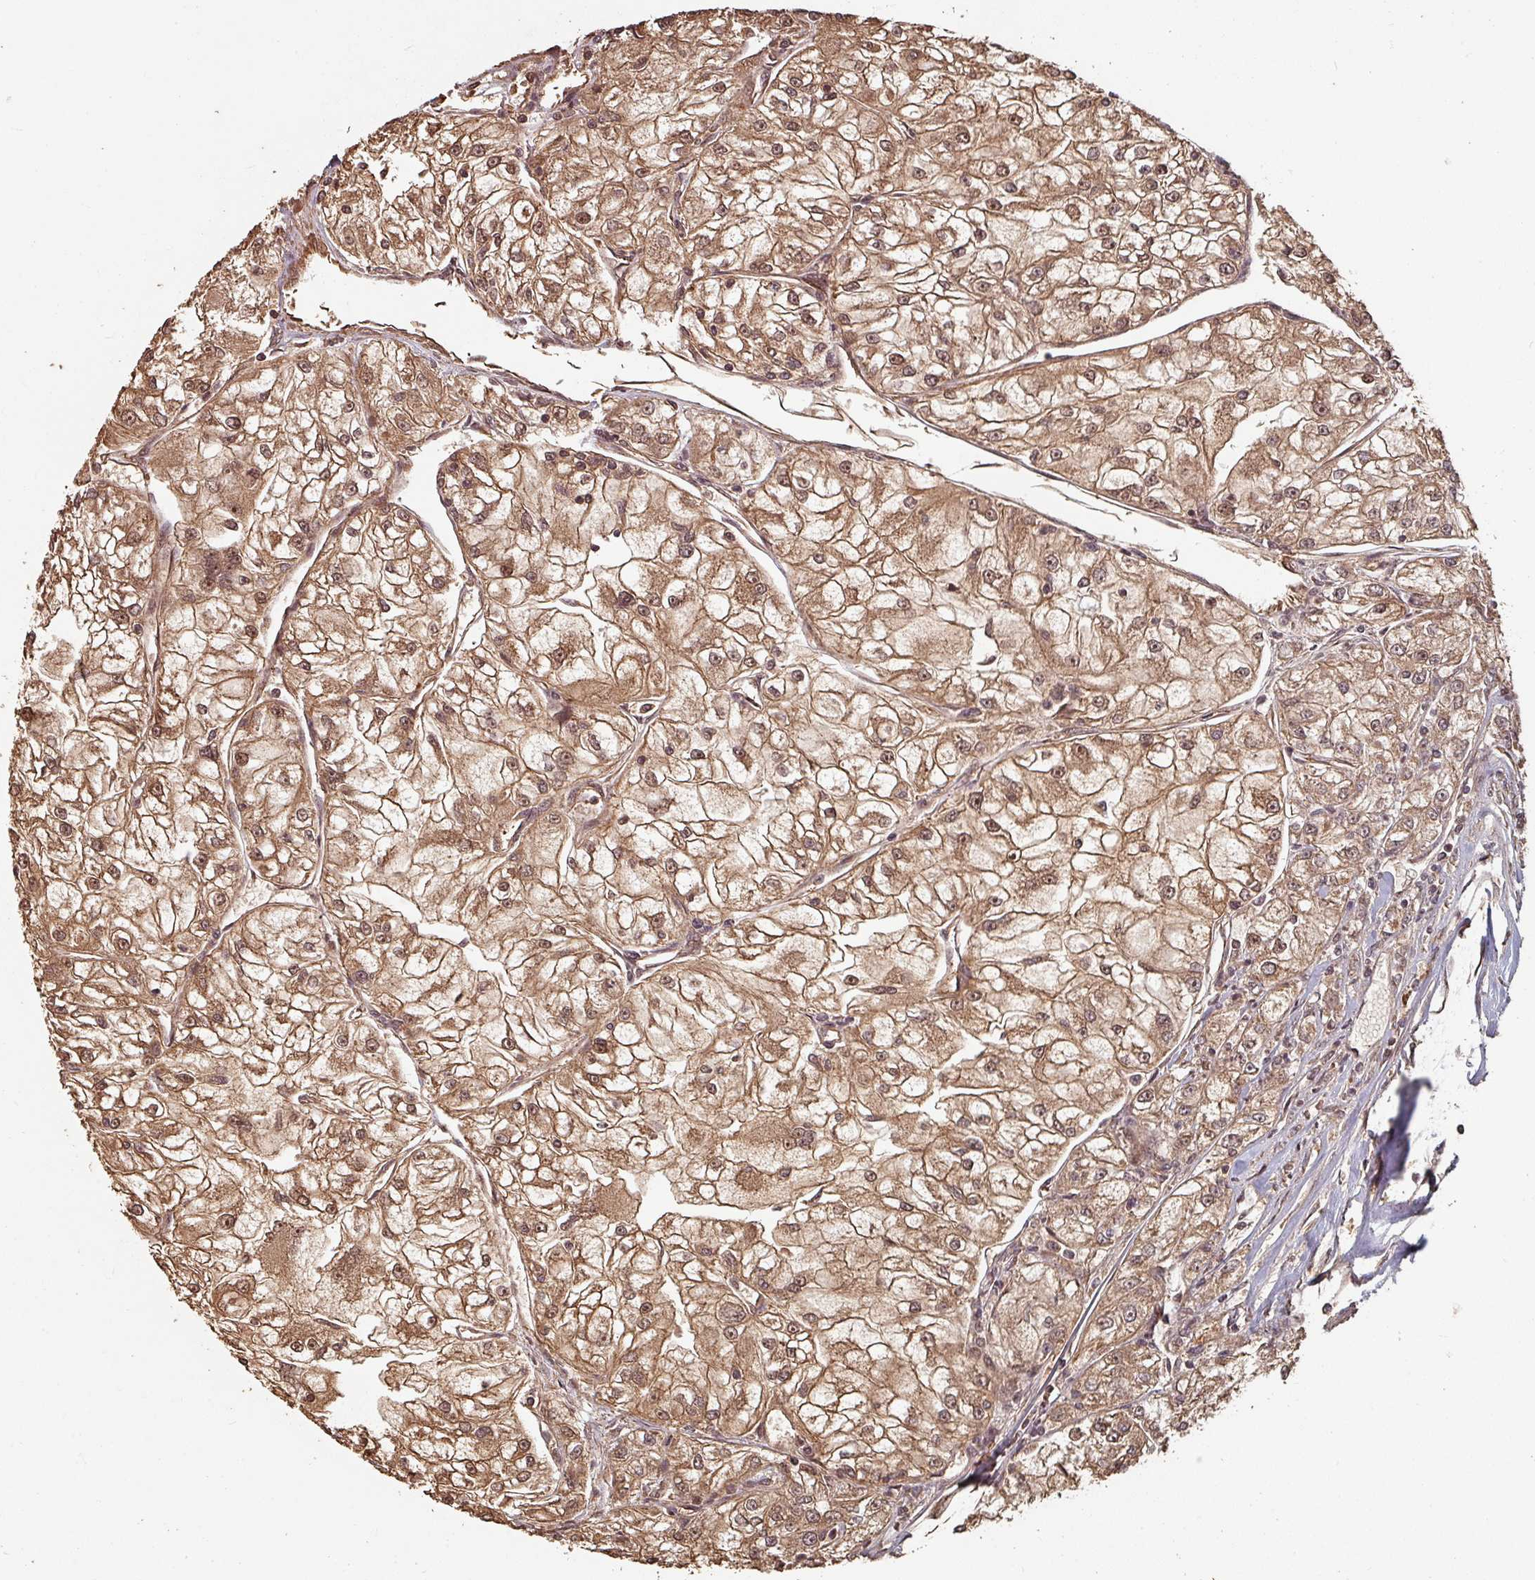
{"staining": {"intensity": "moderate", "quantity": ">75%", "location": "cytoplasmic/membranous,nuclear"}, "tissue": "renal cancer", "cell_type": "Tumor cells", "image_type": "cancer", "snomed": [{"axis": "morphology", "description": "Adenocarcinoma, NOS"}, {"axis": "topography", "description": "Kidney"}], "caption": "Immunohistochemistry (IHC) (DAB) staining of renal cancer reveals moderate cytoplasmic/membranous and nuclear protein staining in about >75% of tumor cells.", "gene": "EID1", "patient": {"sex": "female", "age": 72}}